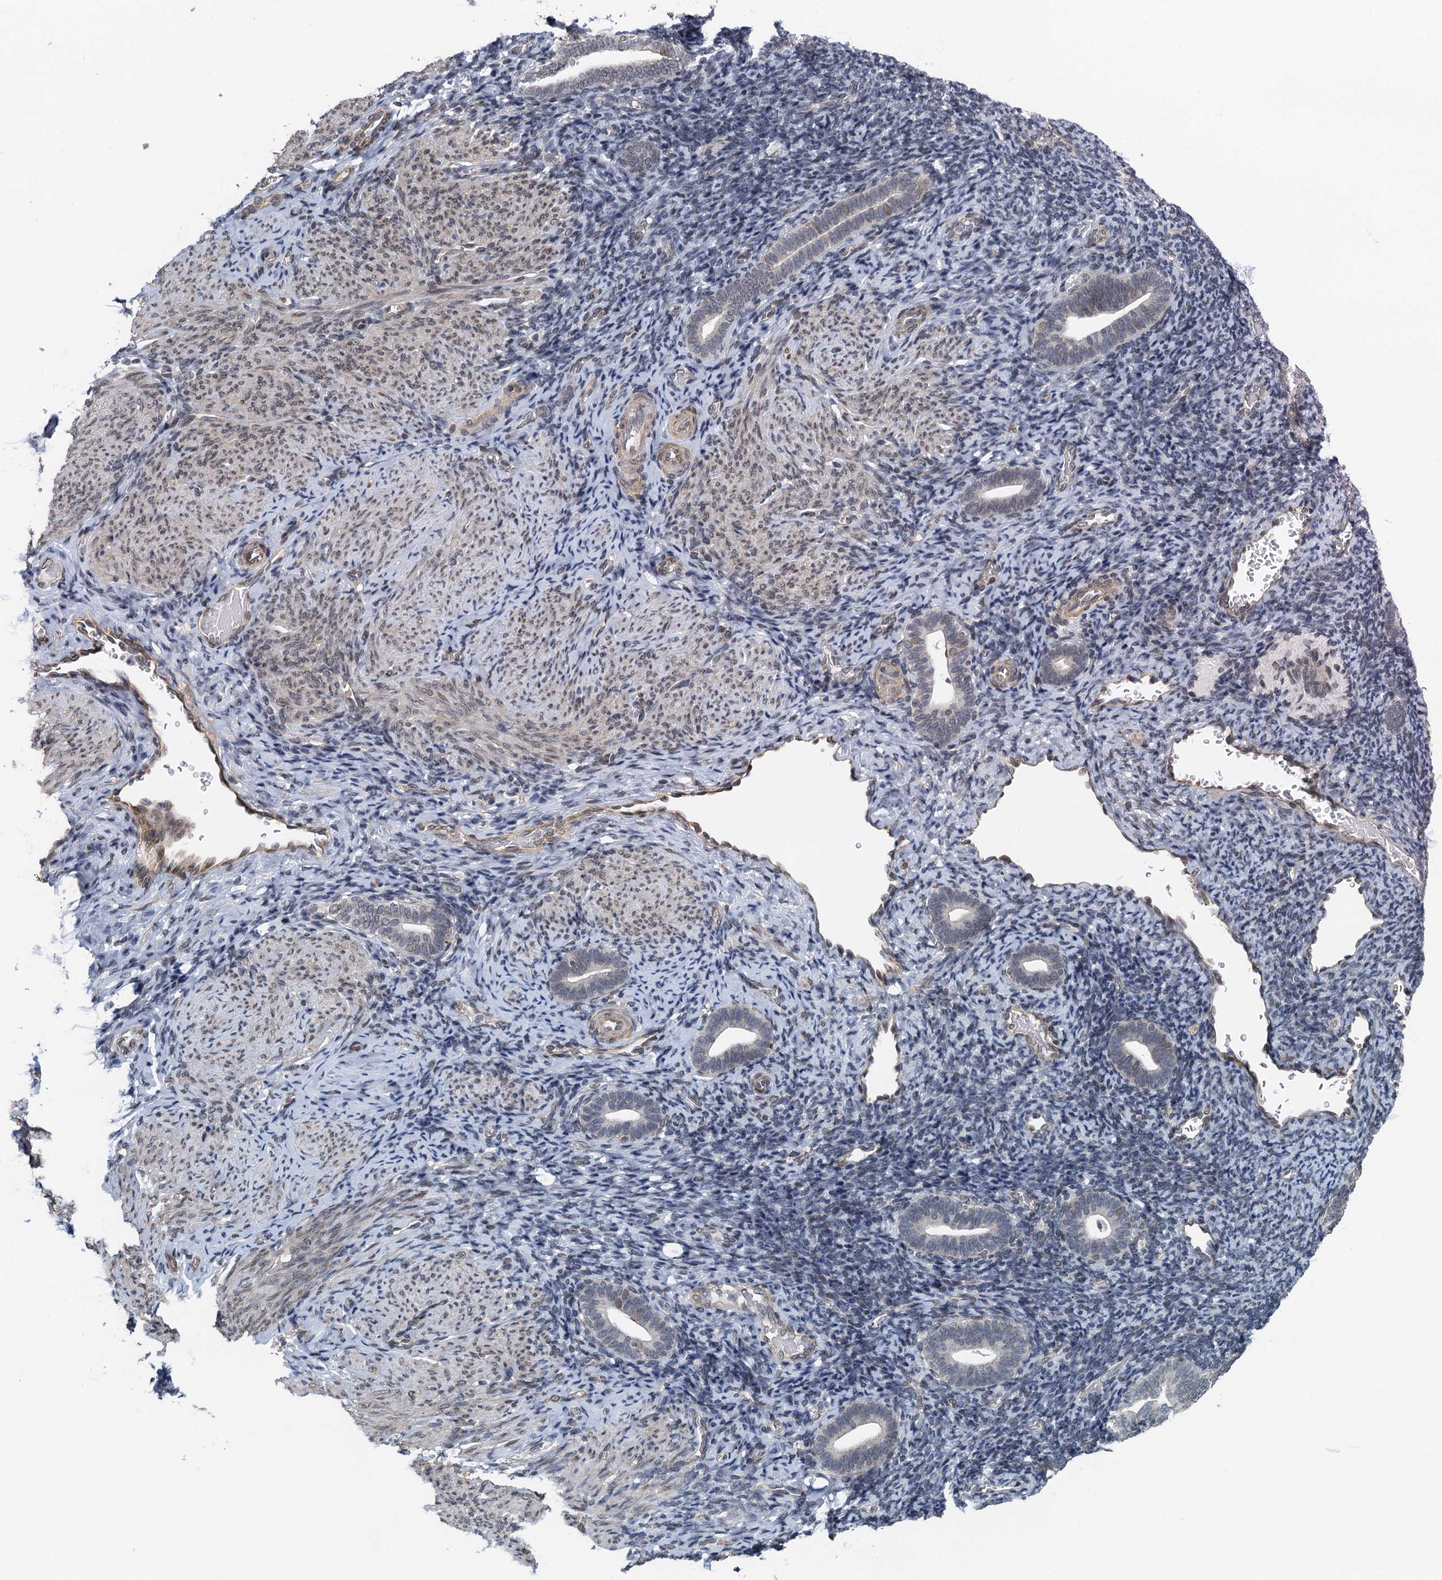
{"staining": {"intensity": "negative", "quantity": "none", "location": "none"}, "tissue": "endometrium", "cell_type": "Cells in endometrial stroma", "image_type": "normal", "snomed": [{"axis": "morphology", "description": "Normal tissue, NOS"}, {"axis": "topography", "description": "Endometrium"}], "caption": "Protein analysis of unremarkable endometrium exhibits no significant positivity in cells in endometrial stroma. (Immunohistochemistry, brightfield microscopy, high magnification).", "gene": "CCDC34", "patient": {"sex": "female", "age": 51}}